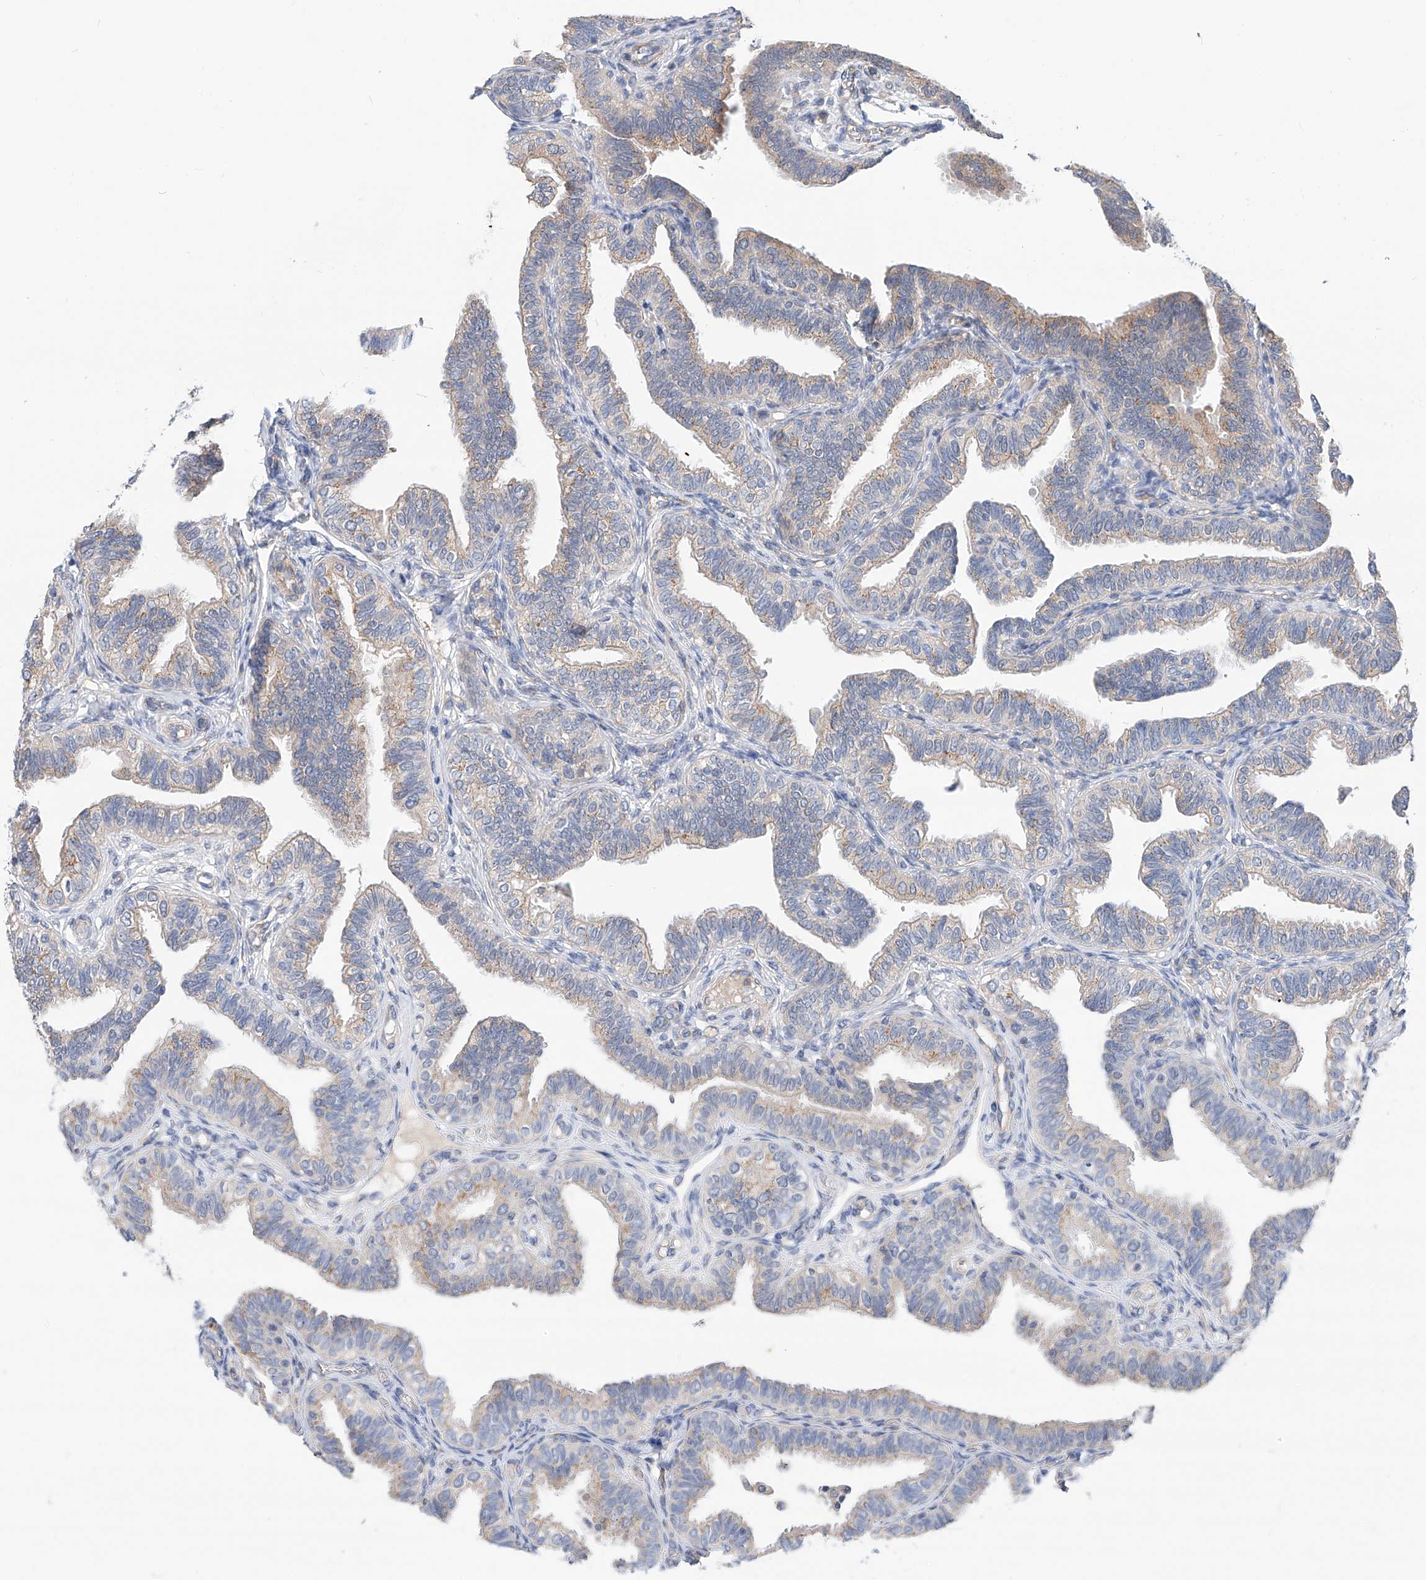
{"staining": {"intensity": "moderate", "quantity": "25%-75%", "location": "cytoplasmic/membranous"}, "tissue": "fallopian tube", "cell_type": "Glandular cells", "image_type": "normal", "snomed": [{"axis": "morphology", "description": "Normal tissue, NOS"}, {"axis": "topography", "description": "Fallopian tube"}], "caption": "This image shows unremarkable fallopian tube stained with IHC to label a protein in brown. The cytoplasmic/membranous of glandular cells show moderate positivity for the protein. Nuclei are counter-stained blue.", "gene": "SLC22A7", "patient": {"sex": "female", "age": 39}}